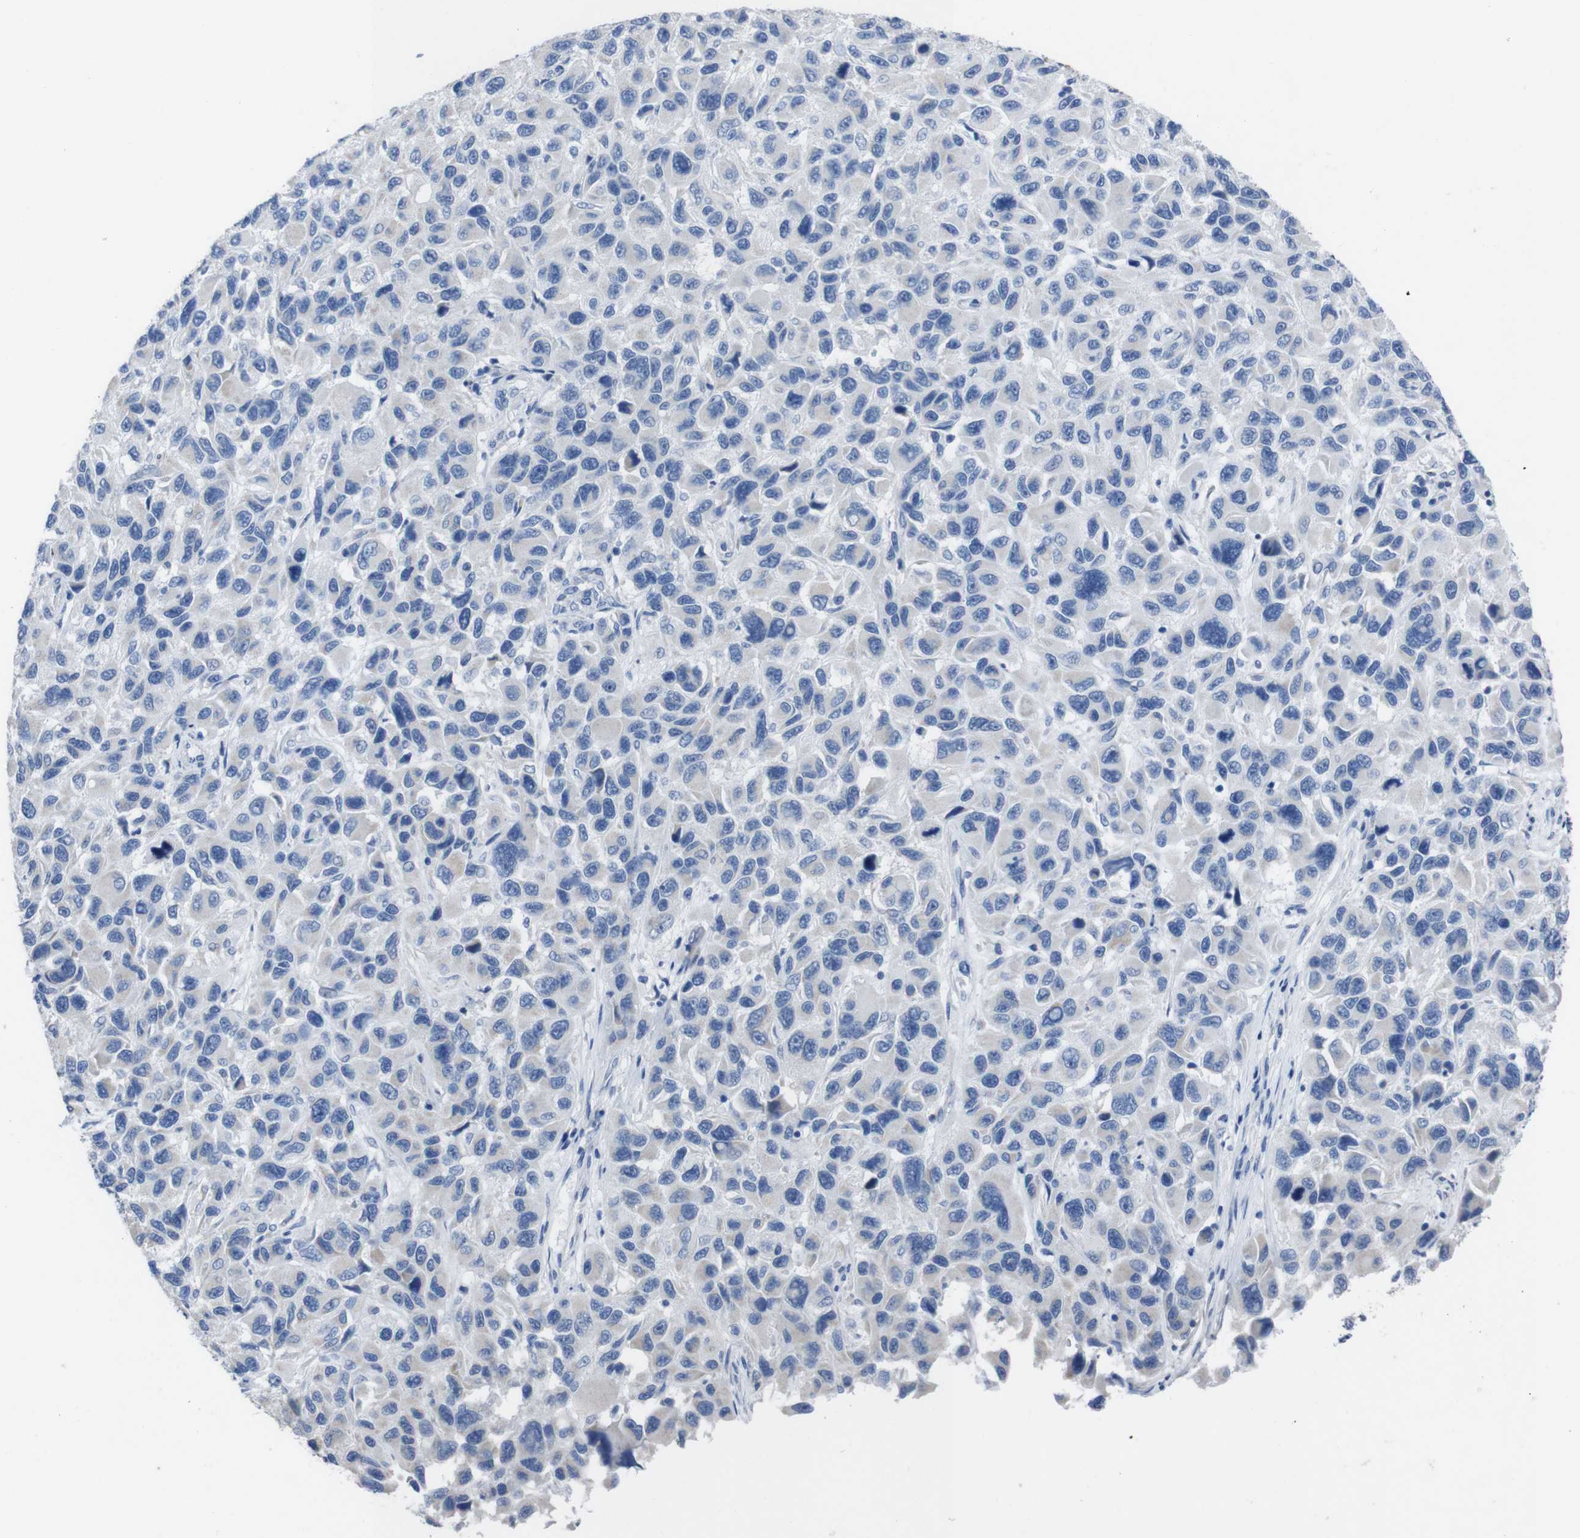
{"staining": {"intensity": "negative", "quantity": "none", "location": "none"}, "tissue": "melanoma", "cell_type": "Tumor cells", "image_type": "cancer", "snomed": [{"axis": "morphology", "description": "Malignant melanoma, NOS"}, {"axis": "topography", "description": "Skin"}], "caption": "Immunohistochemical staining of human melanoma displays no significant expression in tumor cells. (Brightfield microscopy of DAB (3,3'-diaminobenzidine) immunohistochemistry (IHC) at high magnification).", "gene": "GJB2", "patient": {"sex": "male", "age": 53}}